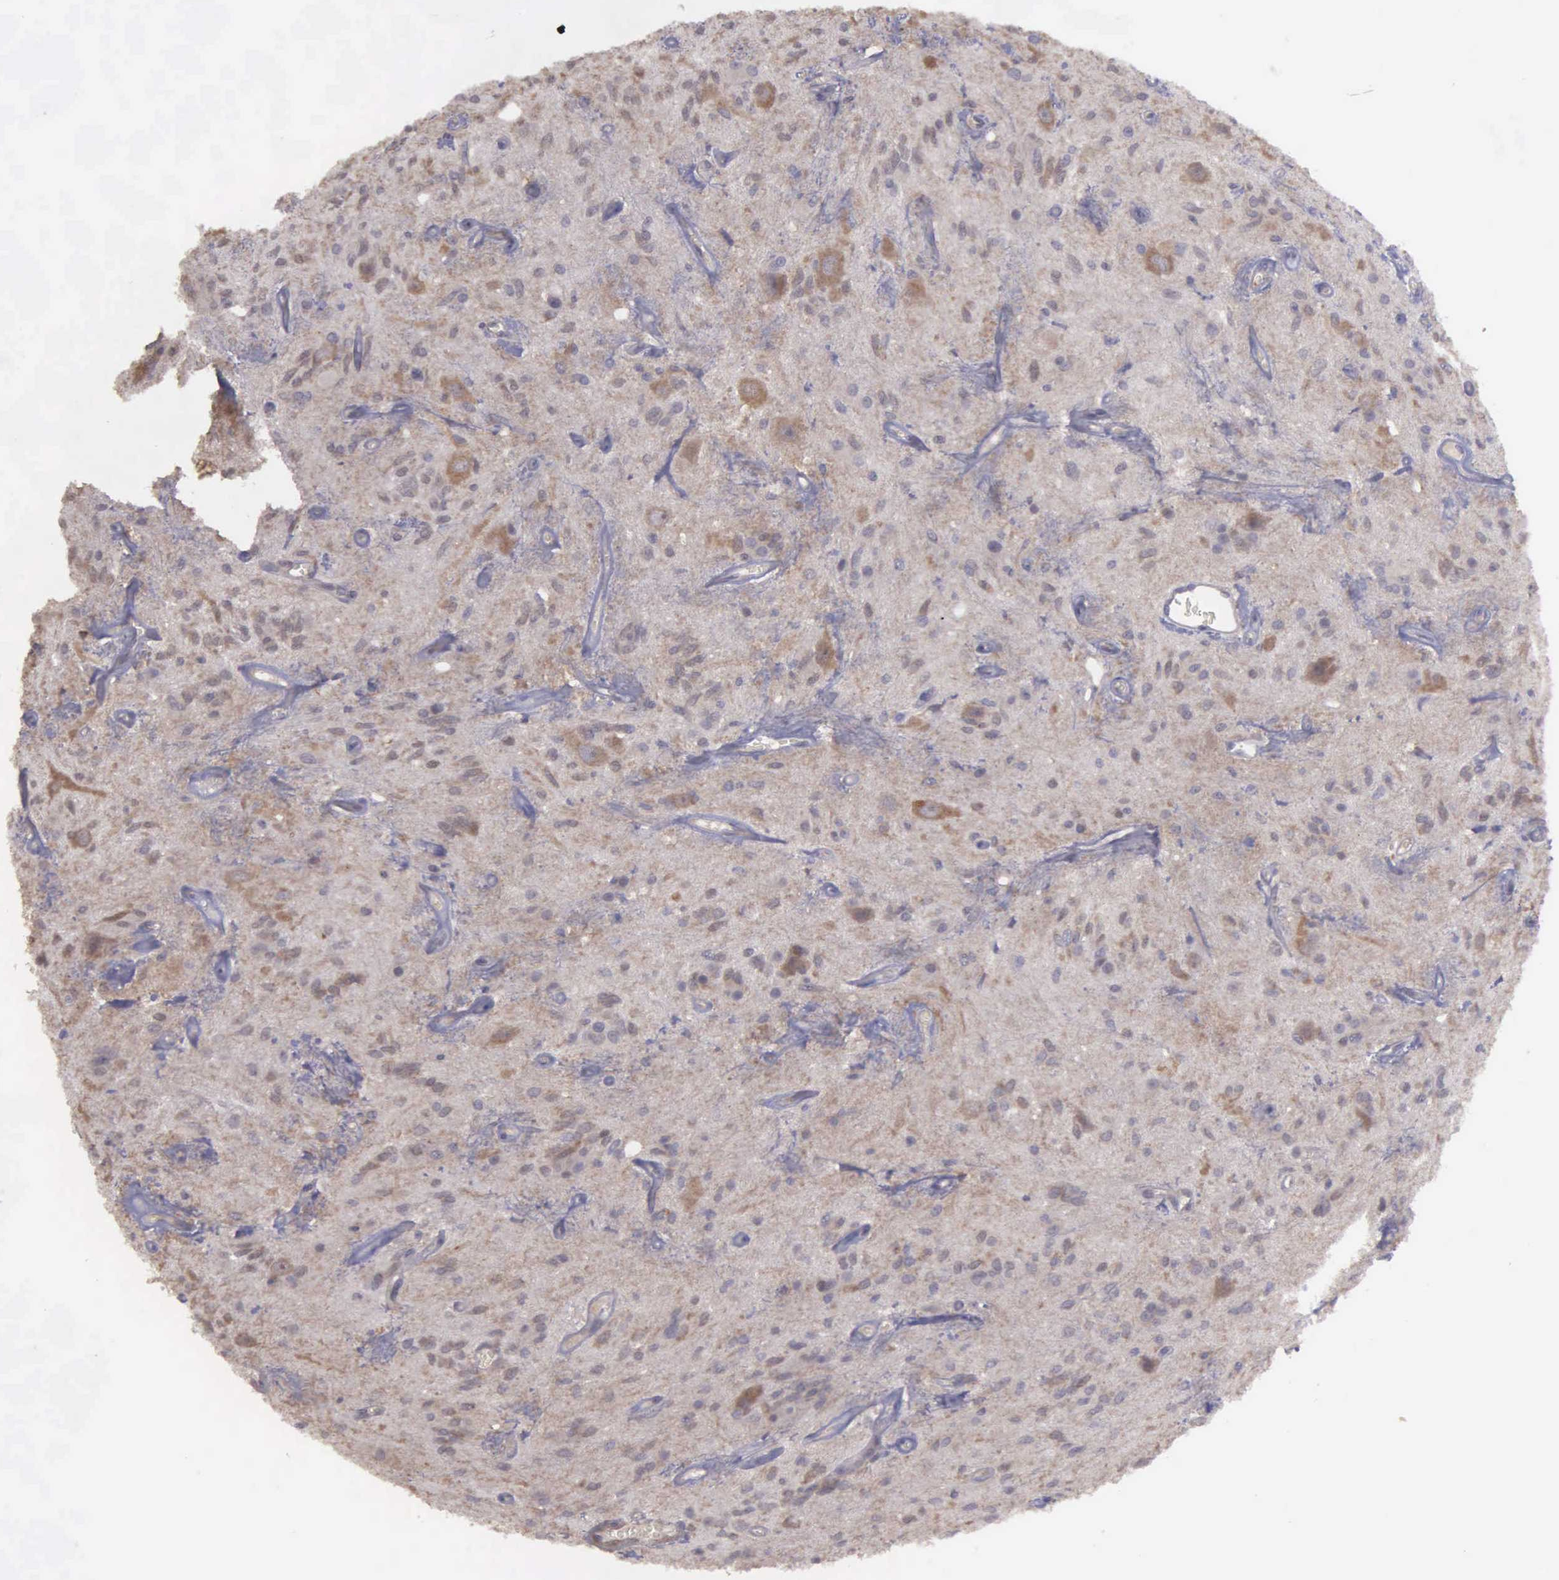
{"staining": {"intensity": "weak", "quantity": "25%-75%", "location": "cytoplasmic/membranous"}, "tissue": "glioma", "cell_type": "Tumor cells", "image_type": "cancer", "snomed": [{"axis": "morphology", "description": "Glioma, malignant, Low grade"}, {"axis": "topography", "description": "Brain"}], "caption": "Immunohistochemical staining of human glioma reveals low levels of weak cytoplasmic/membranous protein positivity in about 25%-75% of tumor cells.", "gene": "RTL10", "patient": {"sex": "female", "age": 15}}